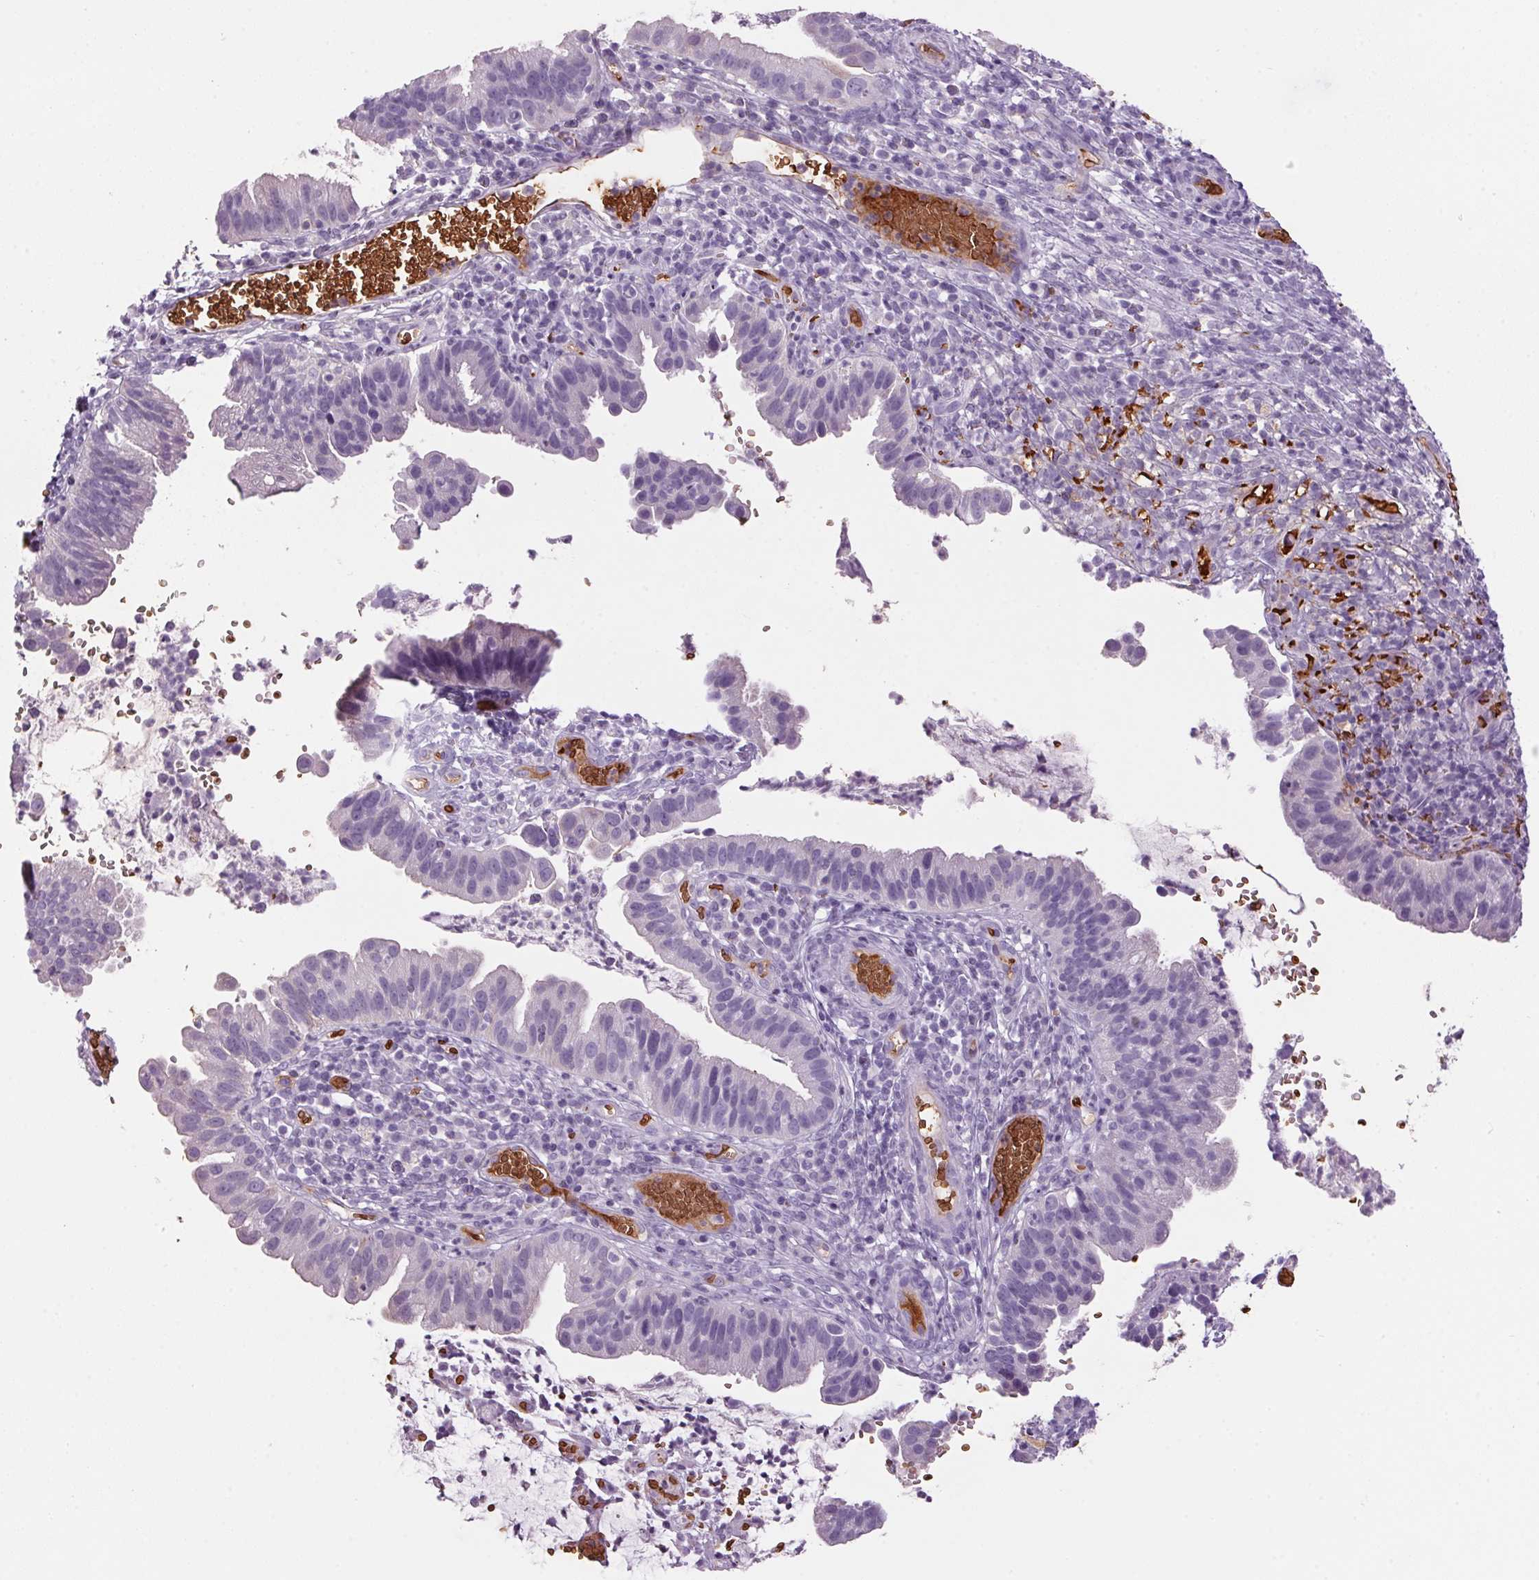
{"staining": {"intensity": "negative", "quantity": "none", "location": "none"}, "tissue": "cervical cancer", "cell_type": "Tumor cells", "image_type": "cancer", "snomed": [{"axis": "morphology", "description": "Adenocarcinoma, NOS"}, {"axis": "topography", "description": "Cervix"}], "caption": "The immunohistochemistry (IHC) photomicrograph has no significant staining in tumor cells of adenocarcinoma (cervical) tissue.", "gene": "HBQ1", "patient": {"sex": "female", "age": 34}}